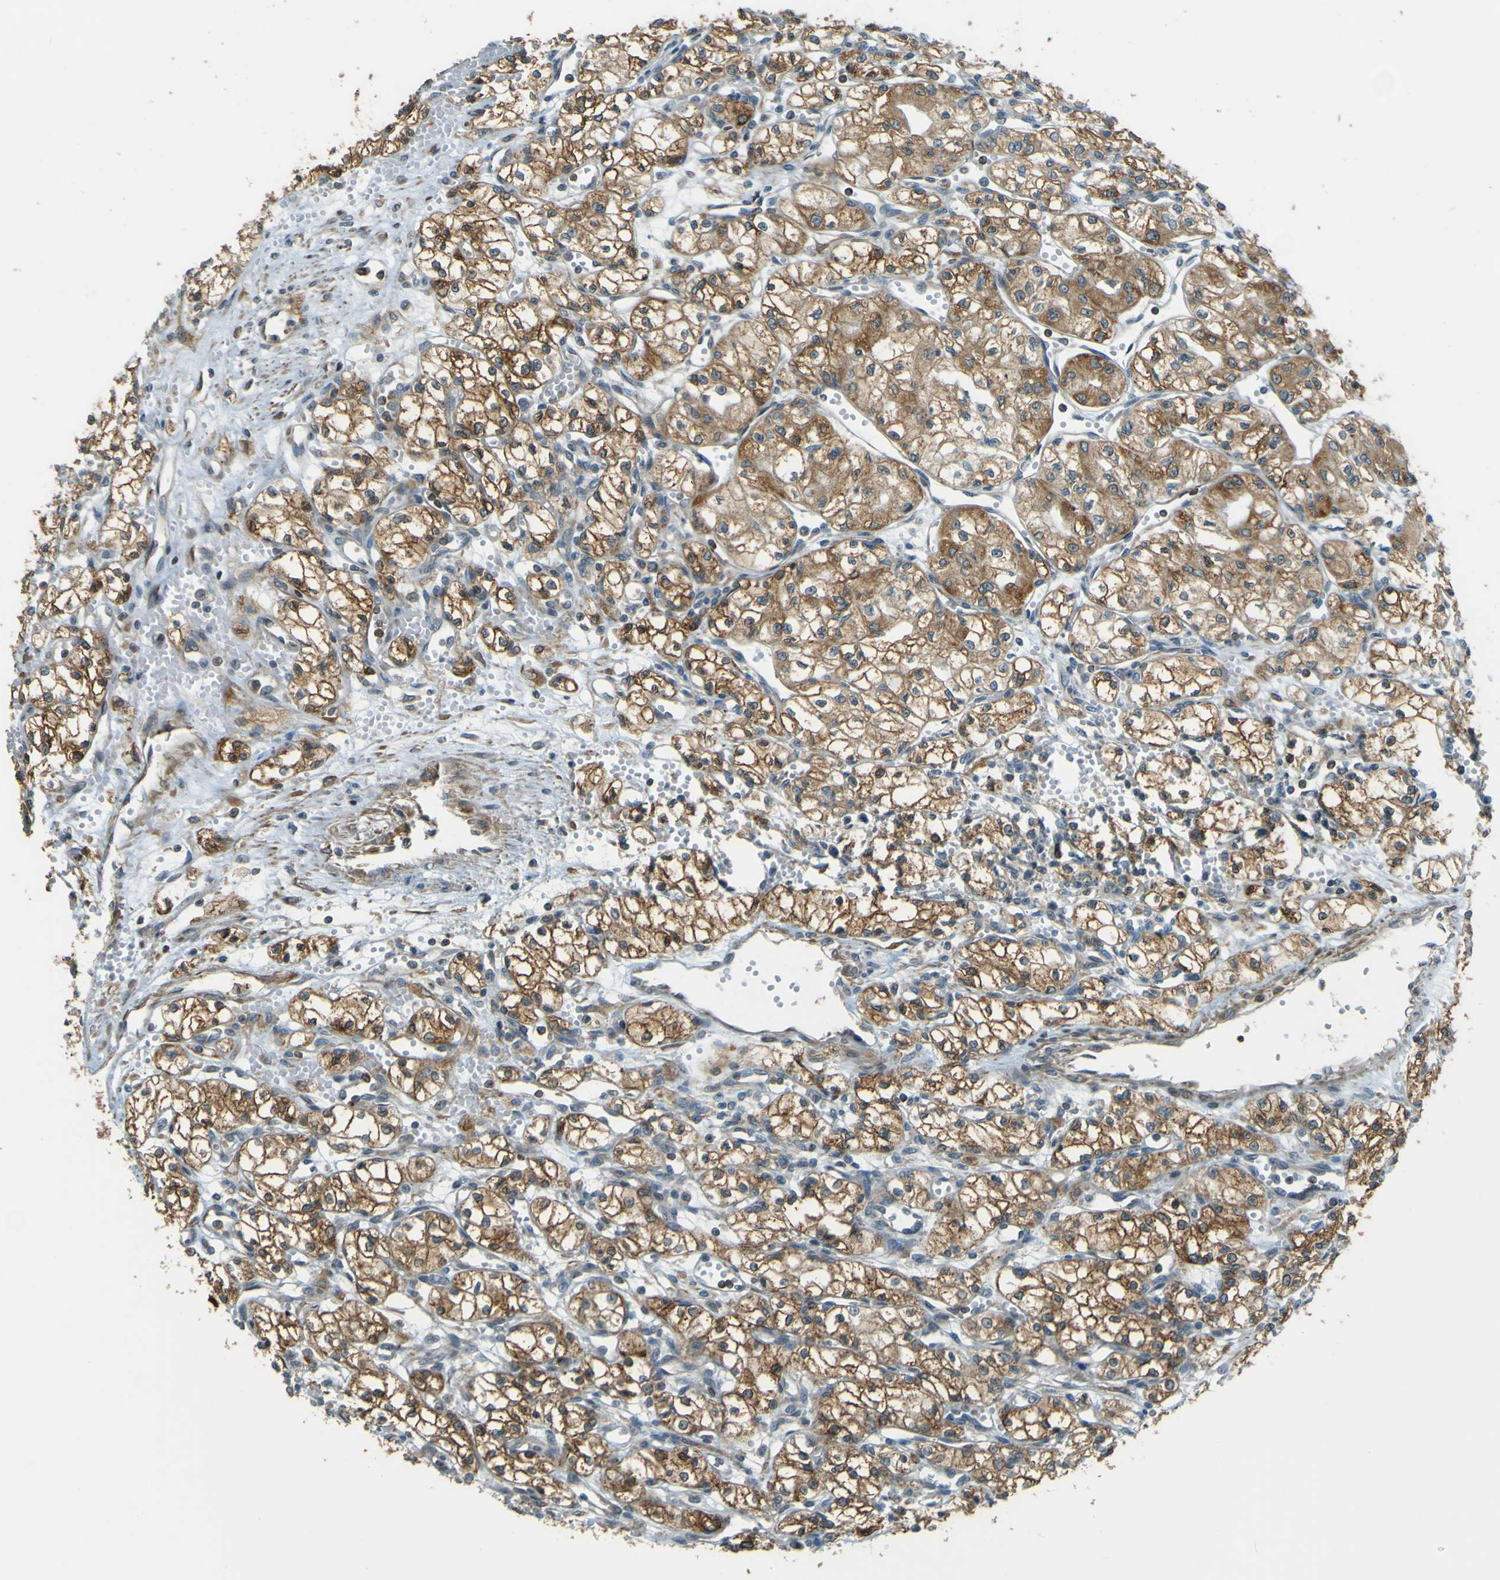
{"staining": {"intensity": "moderate", "quantity": ">75%", "location": "cytoplasmic/membranous"}, "tissue": "renal cancer", "cell_type": "Tumor cells", "image_type": "cancer", "snomed": [{"axis": "morphology", "description": "Normal tissue, NOS"}, {"axis": "morphology", "description": "Adenocarcinoma, NOS"}, {"axis": "topography", "description": "Kidney"}], "caption": "Immunohistochemistry (IHC) image of neoplastic tissue: human renal cancer stained using immunohistochemistry exhibits medium levels of moderate protein expression localized specifically in the cytoplasmic/membranous of tumor cells, appearing as a cytoplasmic/membranous brown color.", "gene": "LPCAT1", "patient": {"sex": "male", "age": 59}}